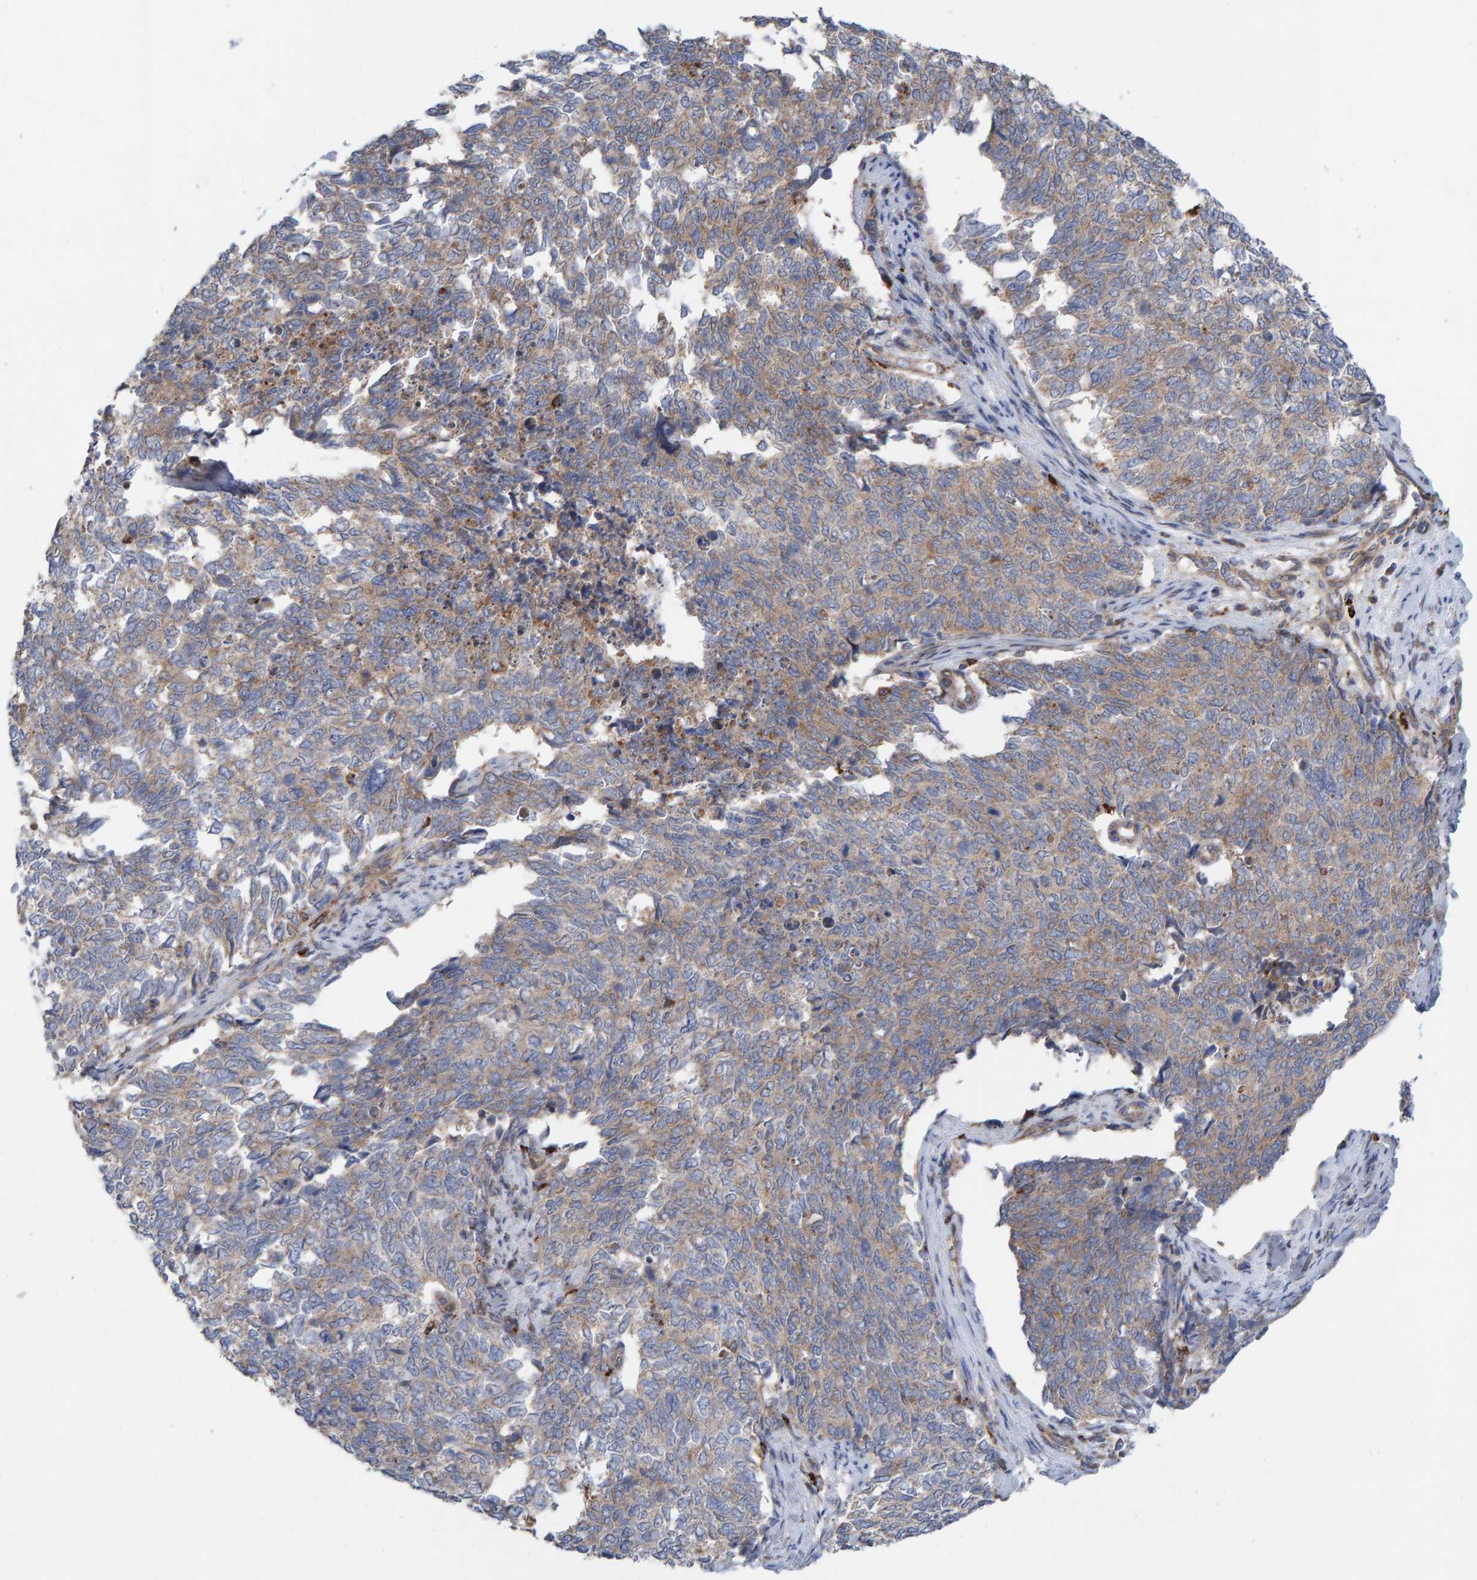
{"staining": {"intensity": "moderate", "quantity": "<25%", "location": "cytoplasmic/membranous"}, "tissue": "cervical cancer", "cell_type": "Tumor cells", "image_type": "cancer", "snomed": [{"axis": "morphology", "description": "Squamous cell carcinoma, NOS"}, {"axis": "topography", "description": "Cervix"}], "caption": "The photomicrograph displays immunohistochemical staining of cervical cancer (squamous cell carcinoma). There is moderate cytoplasmic/membranous staining is present in approximately <25% of tumor cells. (brown staining indicates protein expression, while blue staining denotes nuclei).", "gene": "CDK5RAP3", "patient": {"sex": "female", "age": 63}}